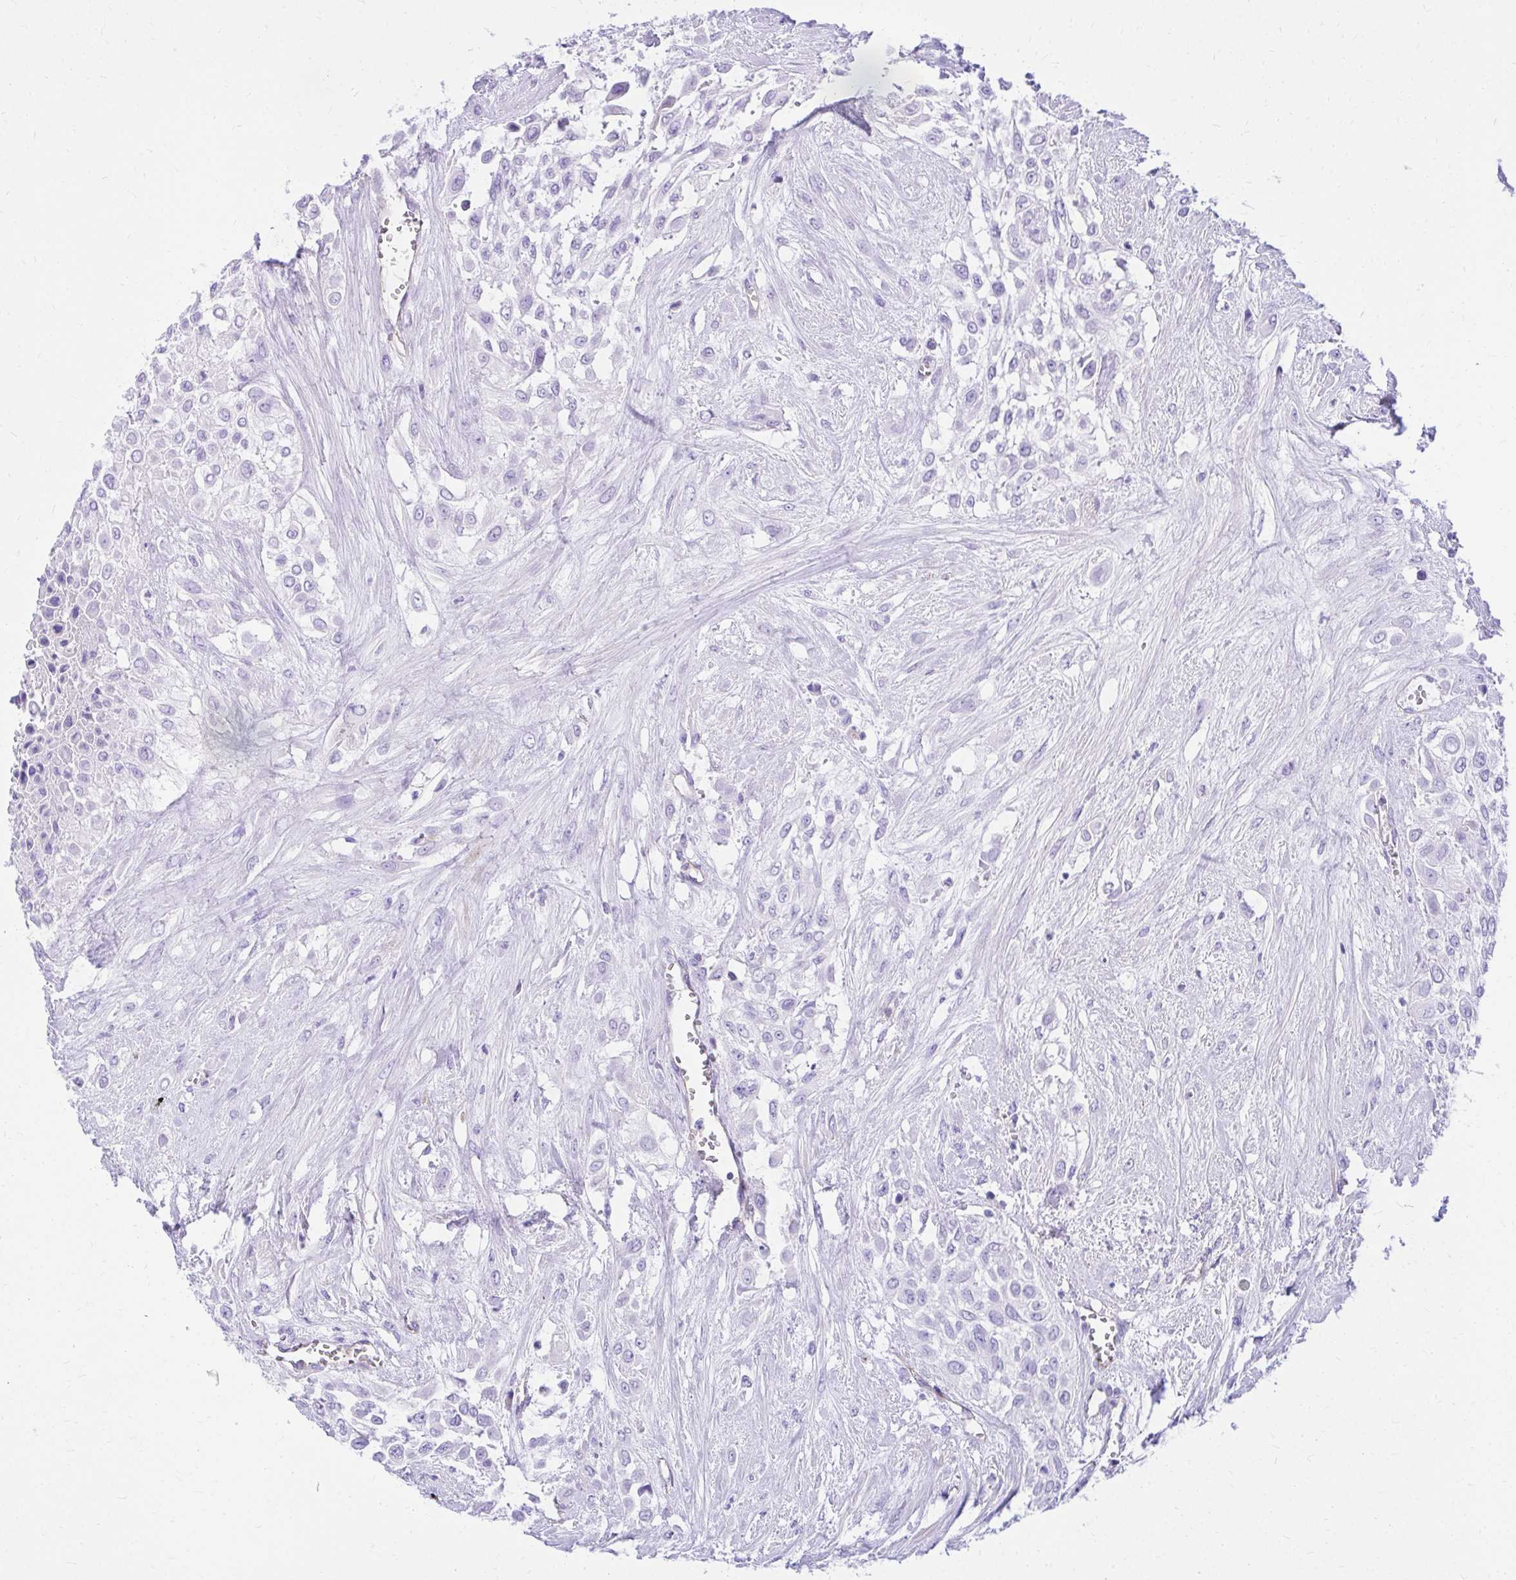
{"staining": {"intensity": "negative", "quantity": "none", "location": "none"}, "tissue": "urothelial cancer", "cell_type": "Tumor cells", "image_type": "cancer", "snomed": [{"axis": "morphology", "description": "Urothelial carcinoma, High grade"}, {"axis": "topography", "description": "Urinary bladder"}], "caption": "Immunohistochemistry image of human urothelial cancer stained for a protein (brown), which exhibits no positivity in tumor cells.", "gene": "PELI3", "patient": {"sex": "male", "age": 57}}